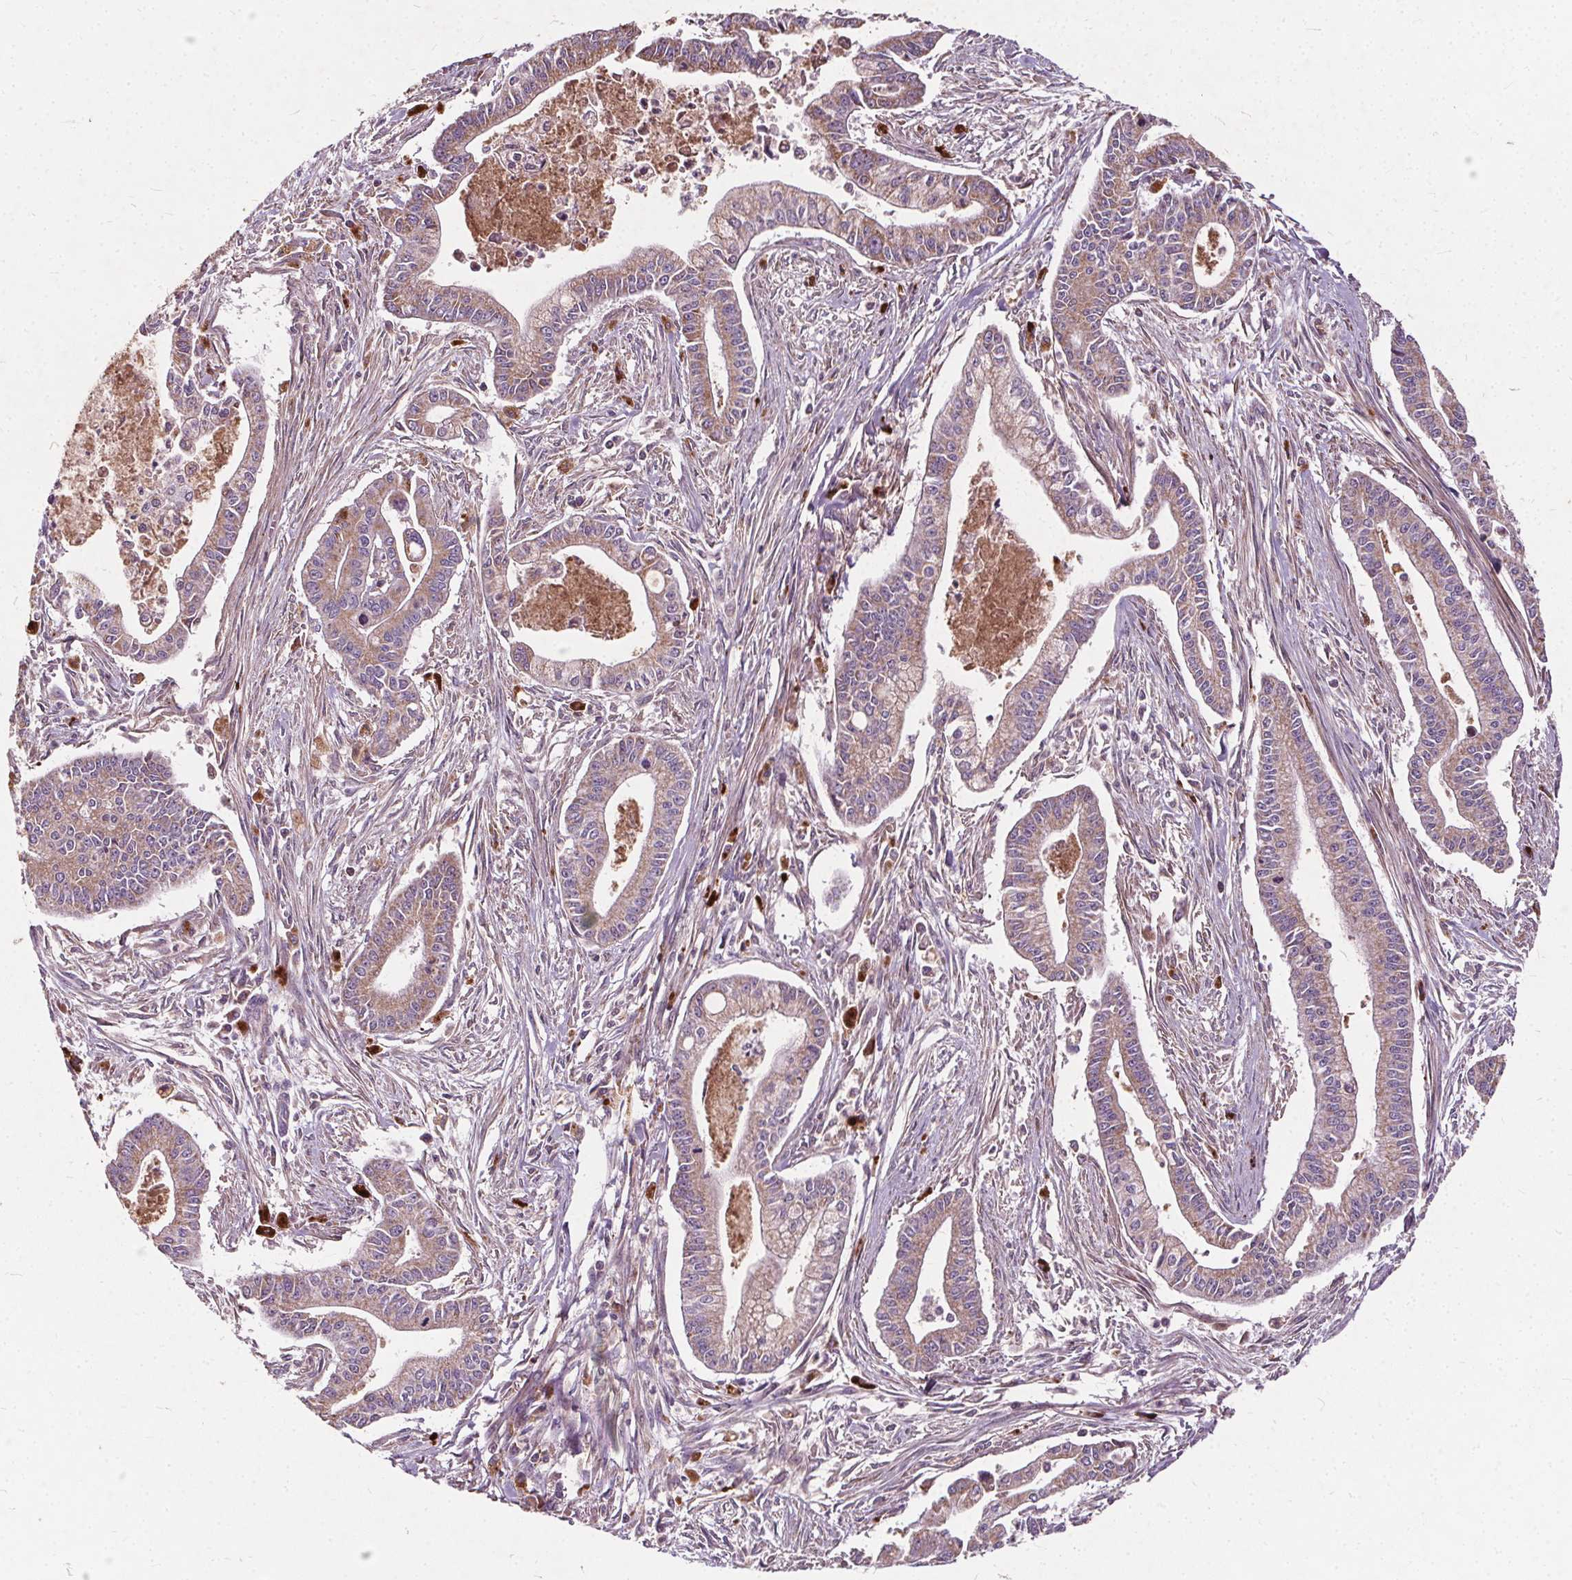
{"staining": {"intensity": "weak", "quantity": ">75%", "location": "cytoplasmic/membranous"}, "tissue": "pancreatic cancer", "cell_type": "Tumor cells", "image_type": "cancer", "snomed": [{"axis": "morphology", "description": "Adenocarcinoma, NOS"}, {"axis": "topography", "description": "Pancreas"}], "caption": "Pancreatic cancer stained with a brown dye displays weak cytoplasmic/membranous positive expression in approximately >75% of tumor cells.", "gene": "ORAI2", "patient": {"sex": "female", "age": 65}}